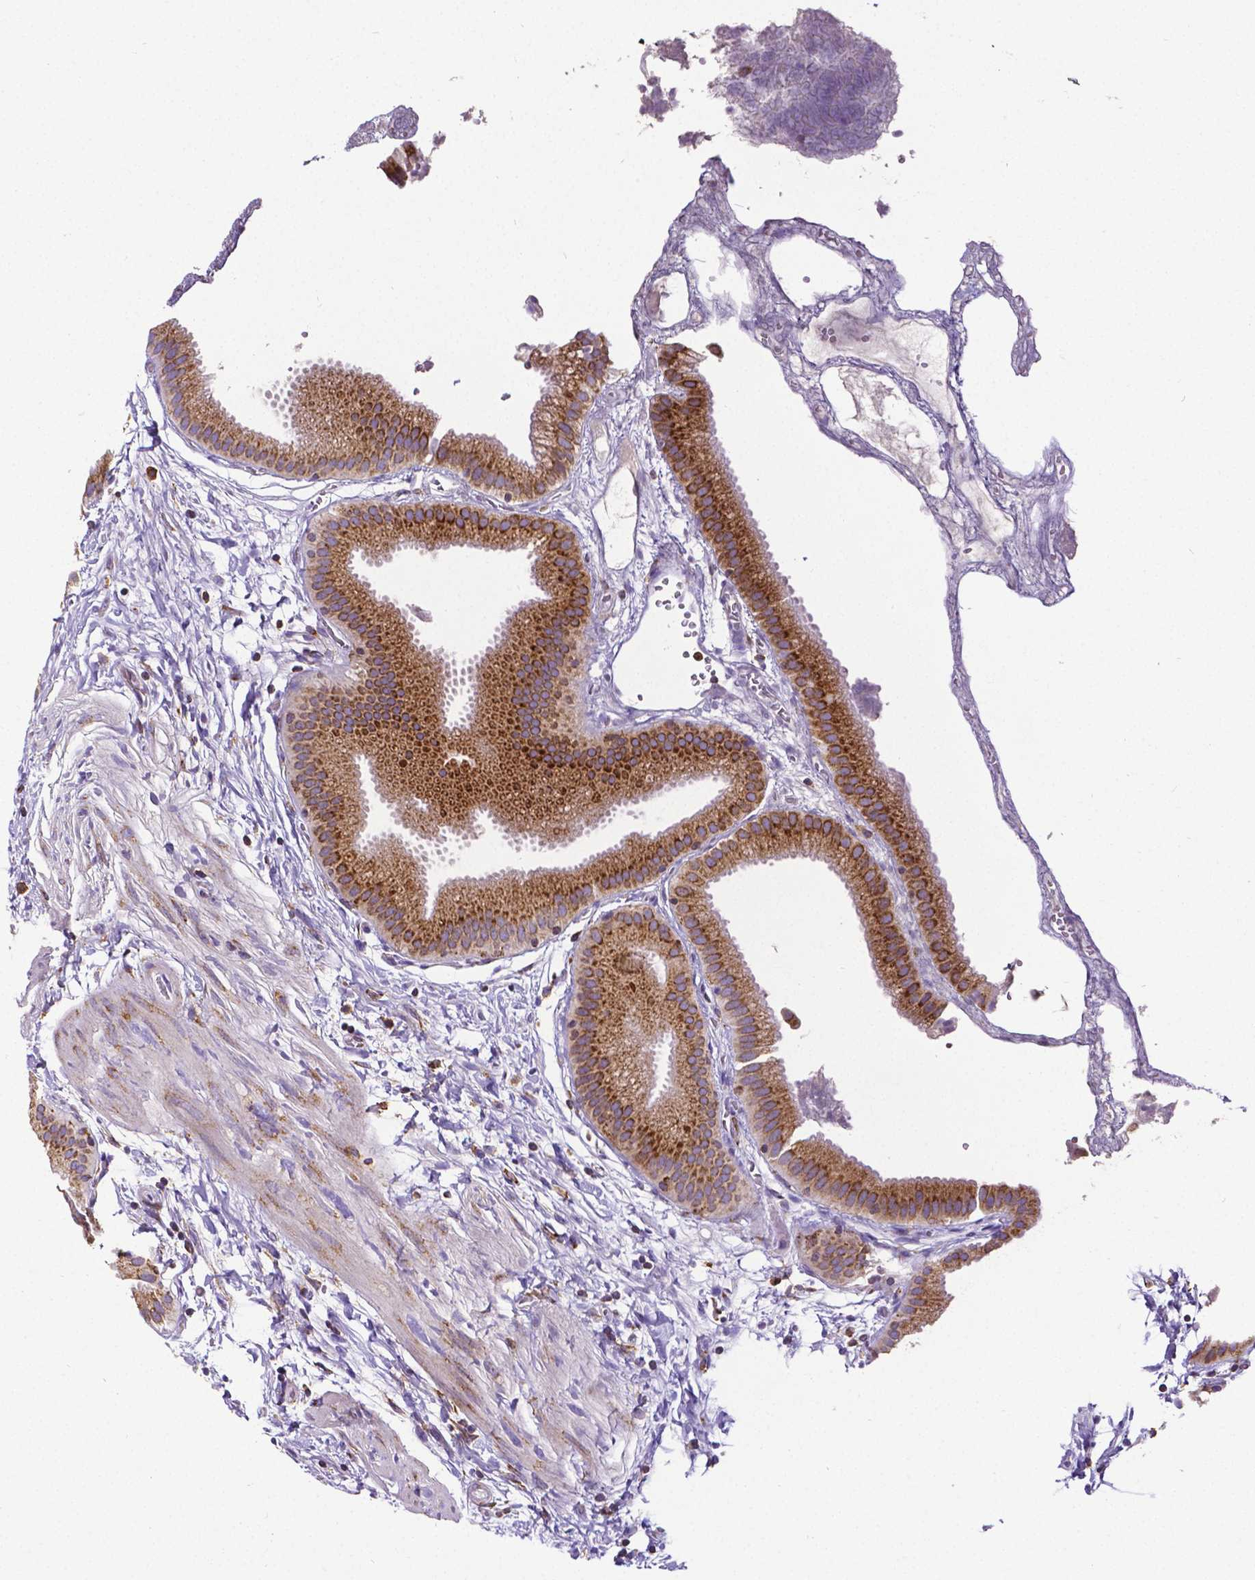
{"staining": {"intensity": "strong", "quantity": ">75%", "location": "cytoplasmic/membranous"}, "tissue": "gallbladder", "cell_type": "Glandular cells", "image_type": "normal", "snomed": [{"axis": "morphology", "description": "Normal tissue, NOS"}, {"axis": "topography", "description": "Gallbladder"}], "caption": "IHC of unremarkable gallbladder exhibits high levels of strong cytoplasmic/membranous expression in approximately >75% of glandular cells. The staining is performed using DAB (3,3'-diaminobenzidine) brown chromogen to label protein expression. The nuclei are counter-stained blue using hematoxylin.", "gene": "MTDH", "patient": {"sex": "female", "age": 63}}